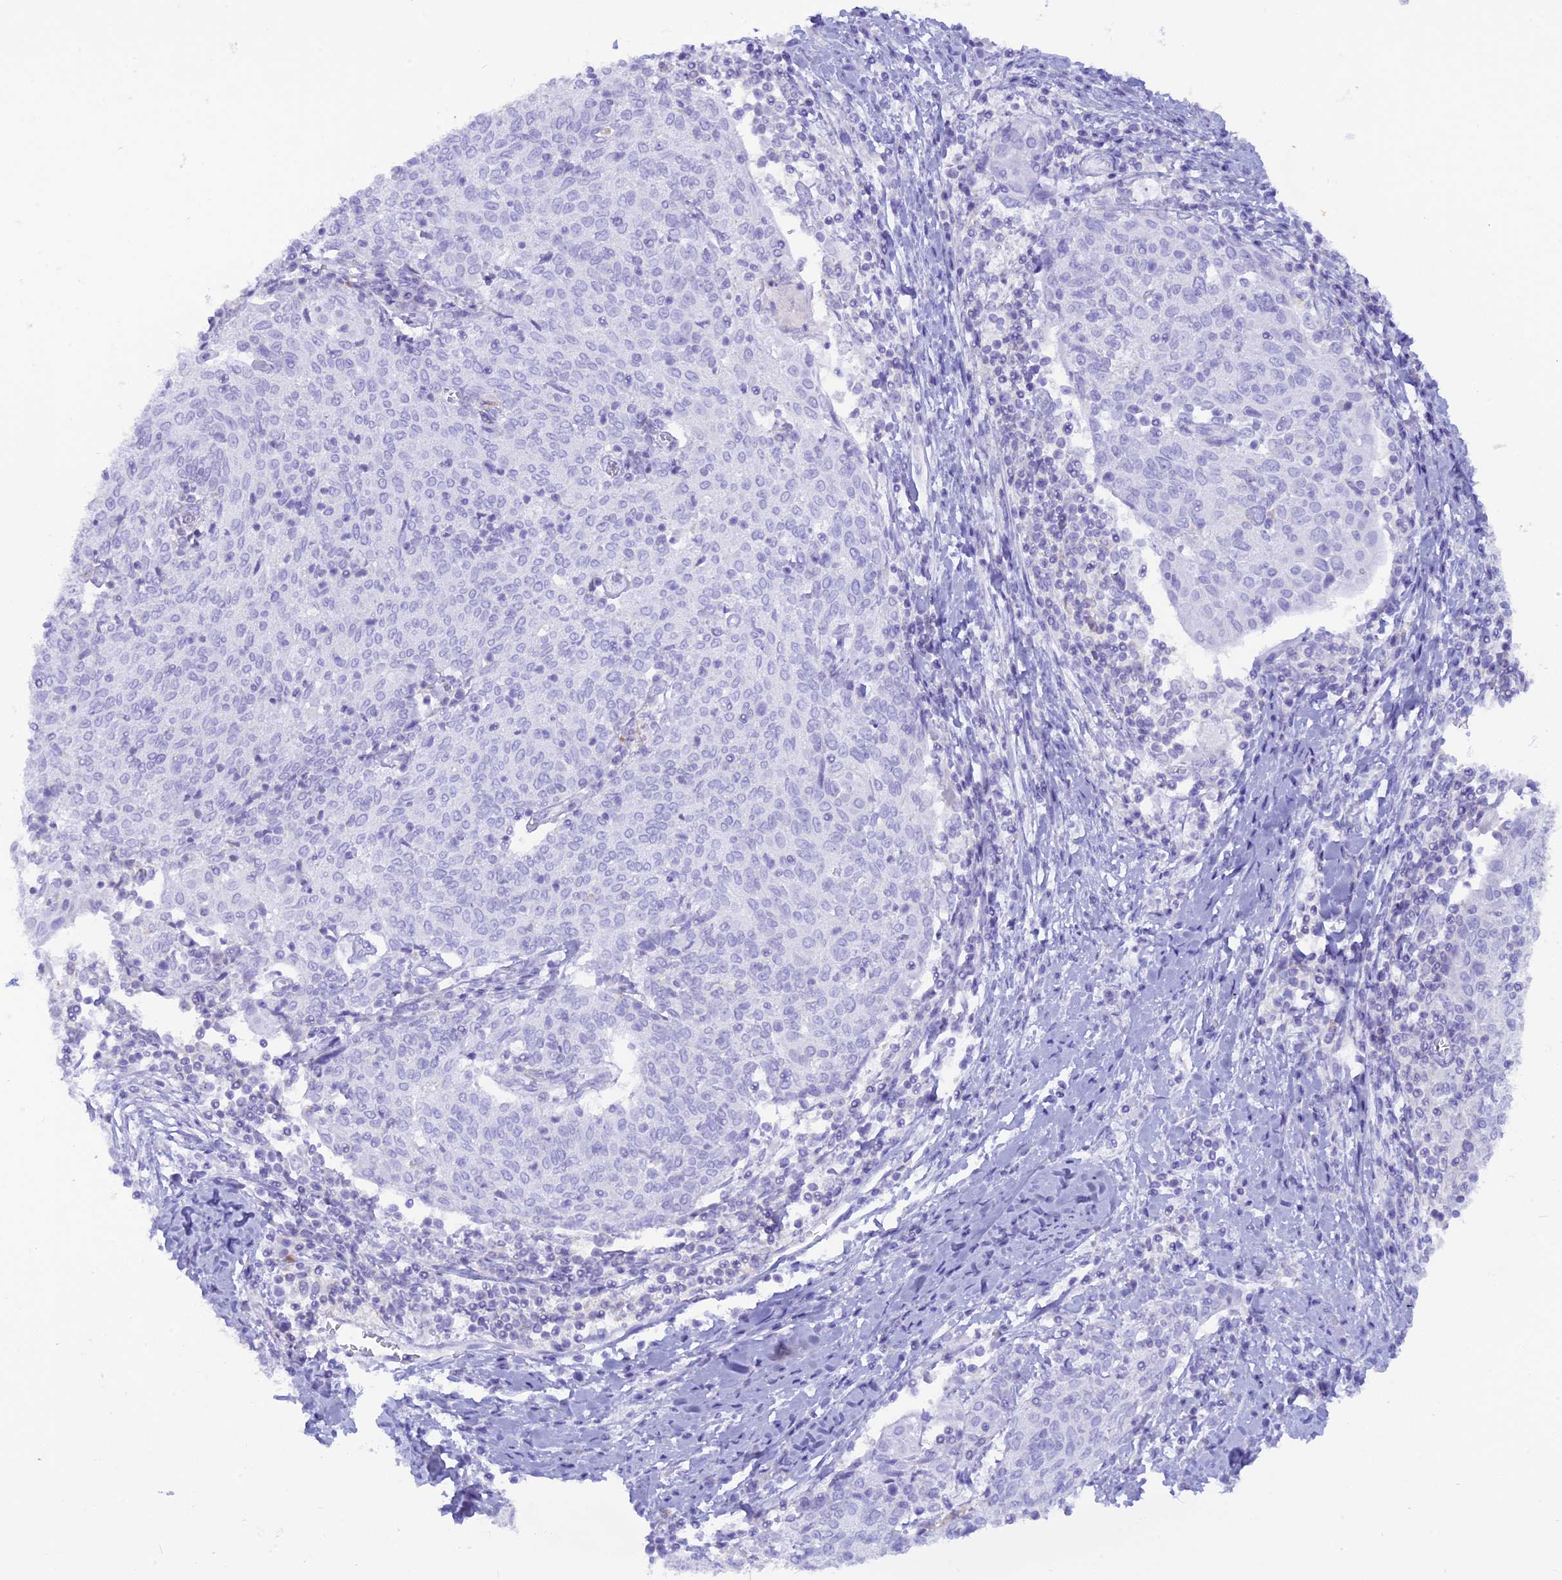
{"staining": {"intensity": "negative", "quantity": "none", "location": "none"}, "tissue": "cervical cancer", "cell_type": "Tumor cells", "image_type": "cancer", "snomed": [{"axis": "morphology", "description": "Squamous cell carcinoma, NOS"}, {"axis": "topography", "description": "Cervix"}], "caption": "This is a image of IHC staining of squamous cell carcinoma (cervical), which shows no staining in tumor cells. (DAB immunohistochemistry with hematoxylin counter stain).", "gene": "GLYATL1", "patient": {"sex": "female", "age": 52}}